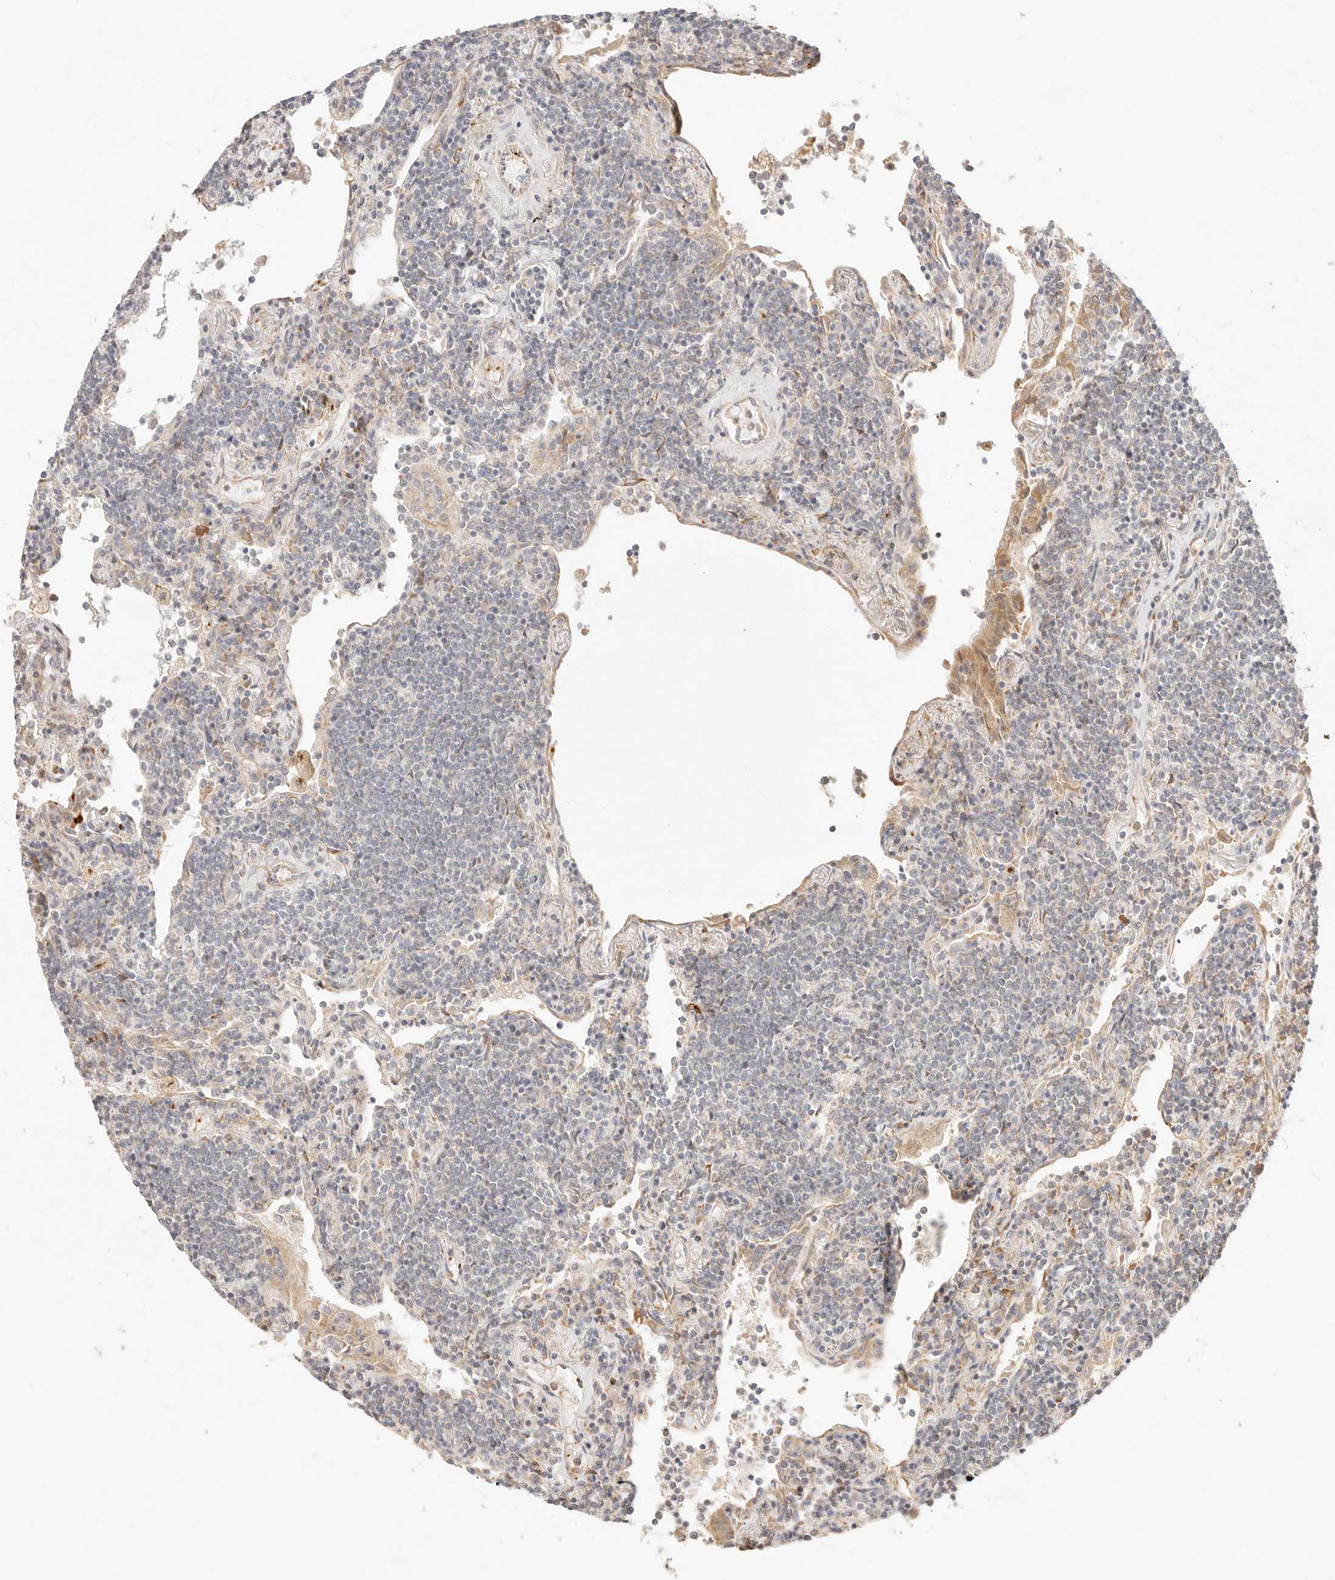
{"staining": {"intensity": "negative", "quantity": "none", "location": "none"}, "tissue": "lymphoma", "cell_type": "Tumor cells", "image_type": "cancer", "snomed": [{"axis": "morphology", "description": "Malignant lymphoma, non-Hodgkin's type, Low grade"}, {"axis": "topography", "description": "Lung"}], "caption": "A photomicrograph of low-grade malignant lymphoma, non-Hodgkin's type stained for a protein shows no brown staining in tumor cells.", "gene": "UBXN10", "patient": {"sex": "female", "age": 71}}